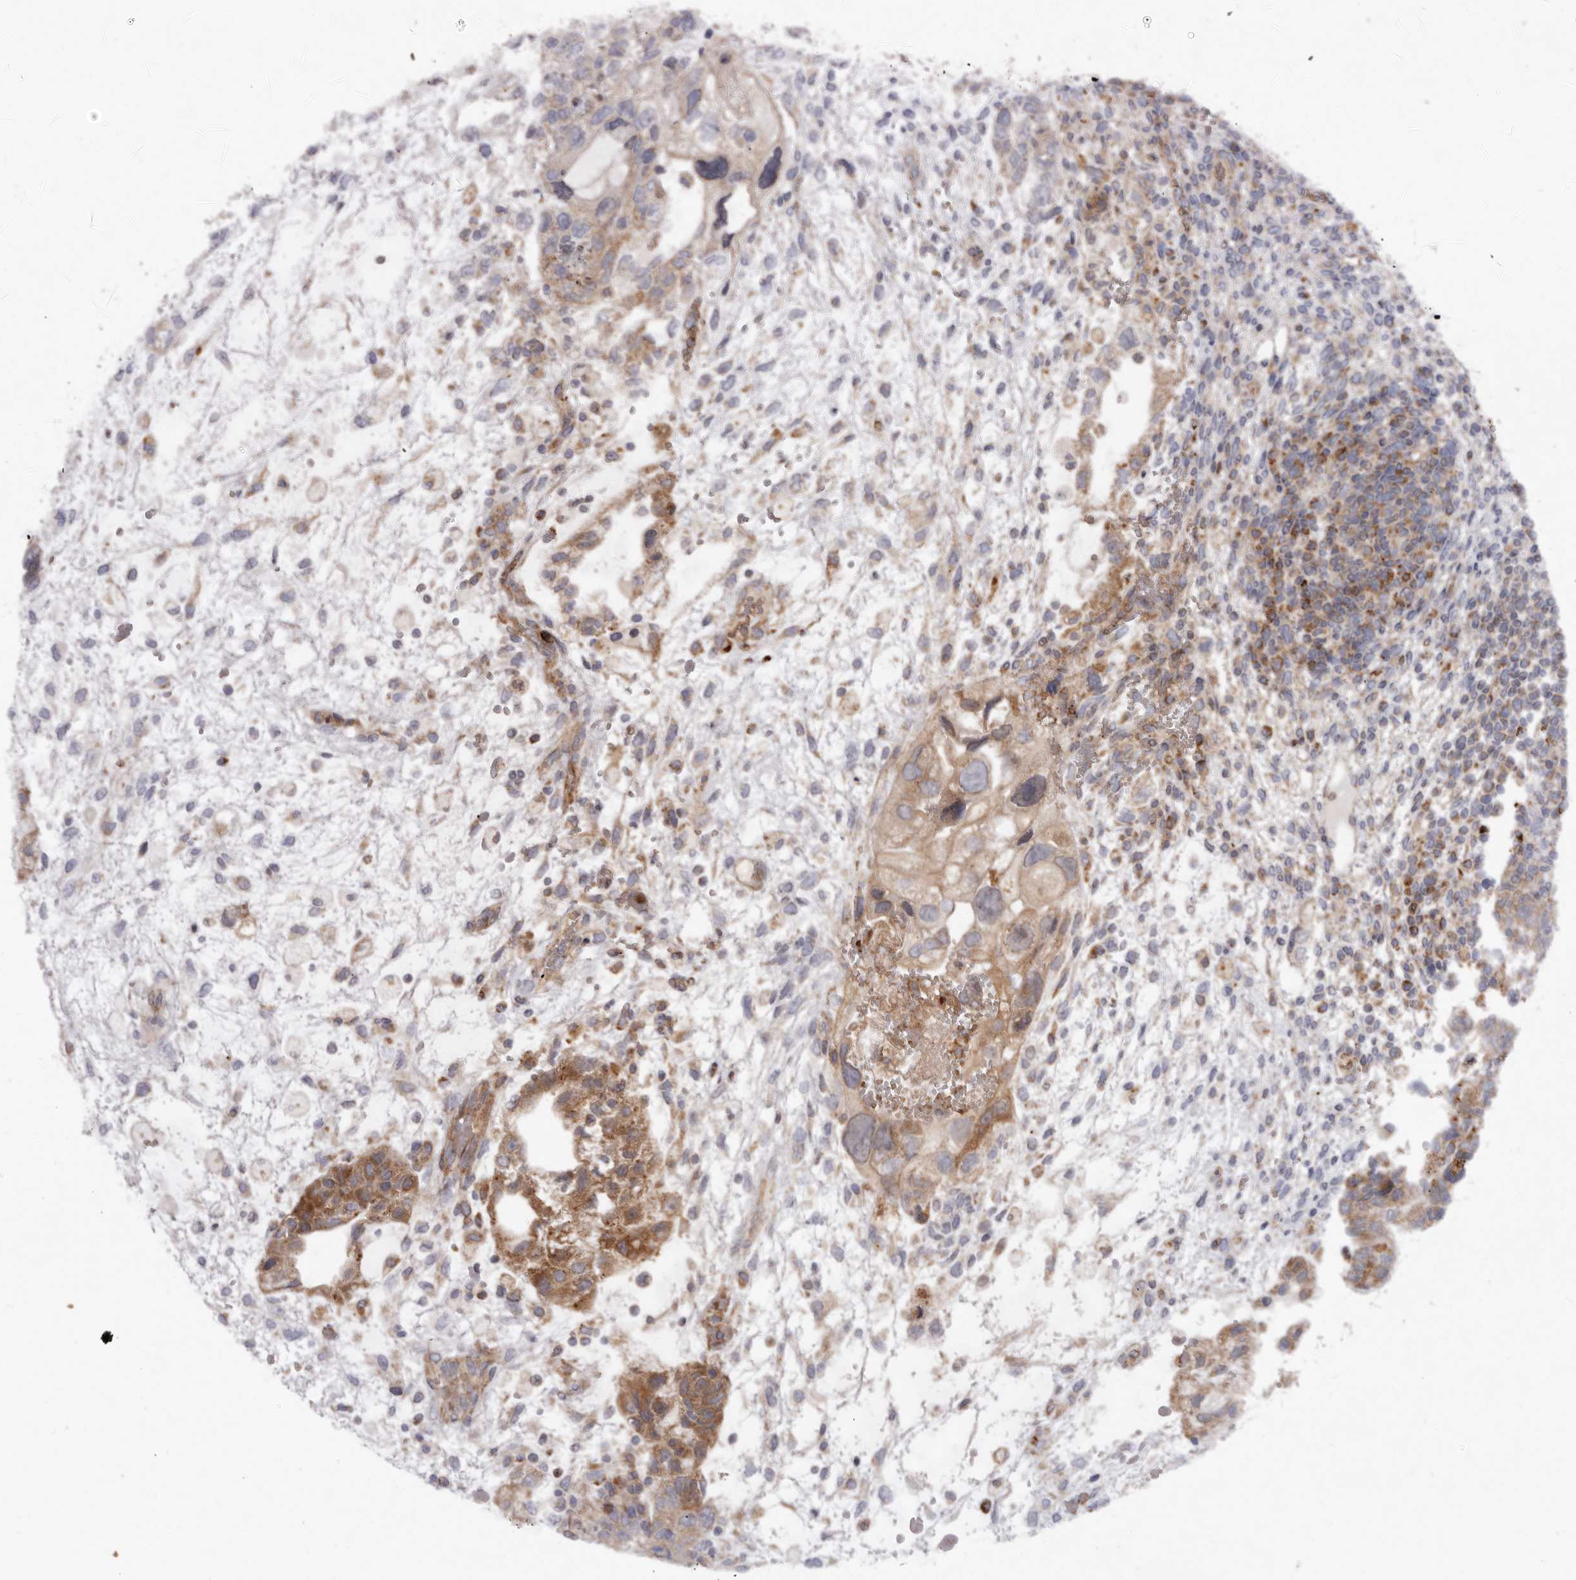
{"staining": {"intensity": "moderate", "quantity": ">75%", "location": "cytoplasmic/membranous"}, "tissue": "testis cancer", "cell_type": "Tumor cells", "image_type": "cancer", "snomed": [{"axis": "morphology", "description": "Carcinoma, Embryonal, NOS"}, {"axis": "topography", "description": "Testis"}], "caption": "A histopathology image showing moderate cytoplasmic/membranous positivity in approximately >75% of tumor cells in testis cancer (embryonal carcinoma), as visualized by brown immunohistochemical staining.", "gene": "GOT1L1", "patient": {"sex": "male", "age": 36}}